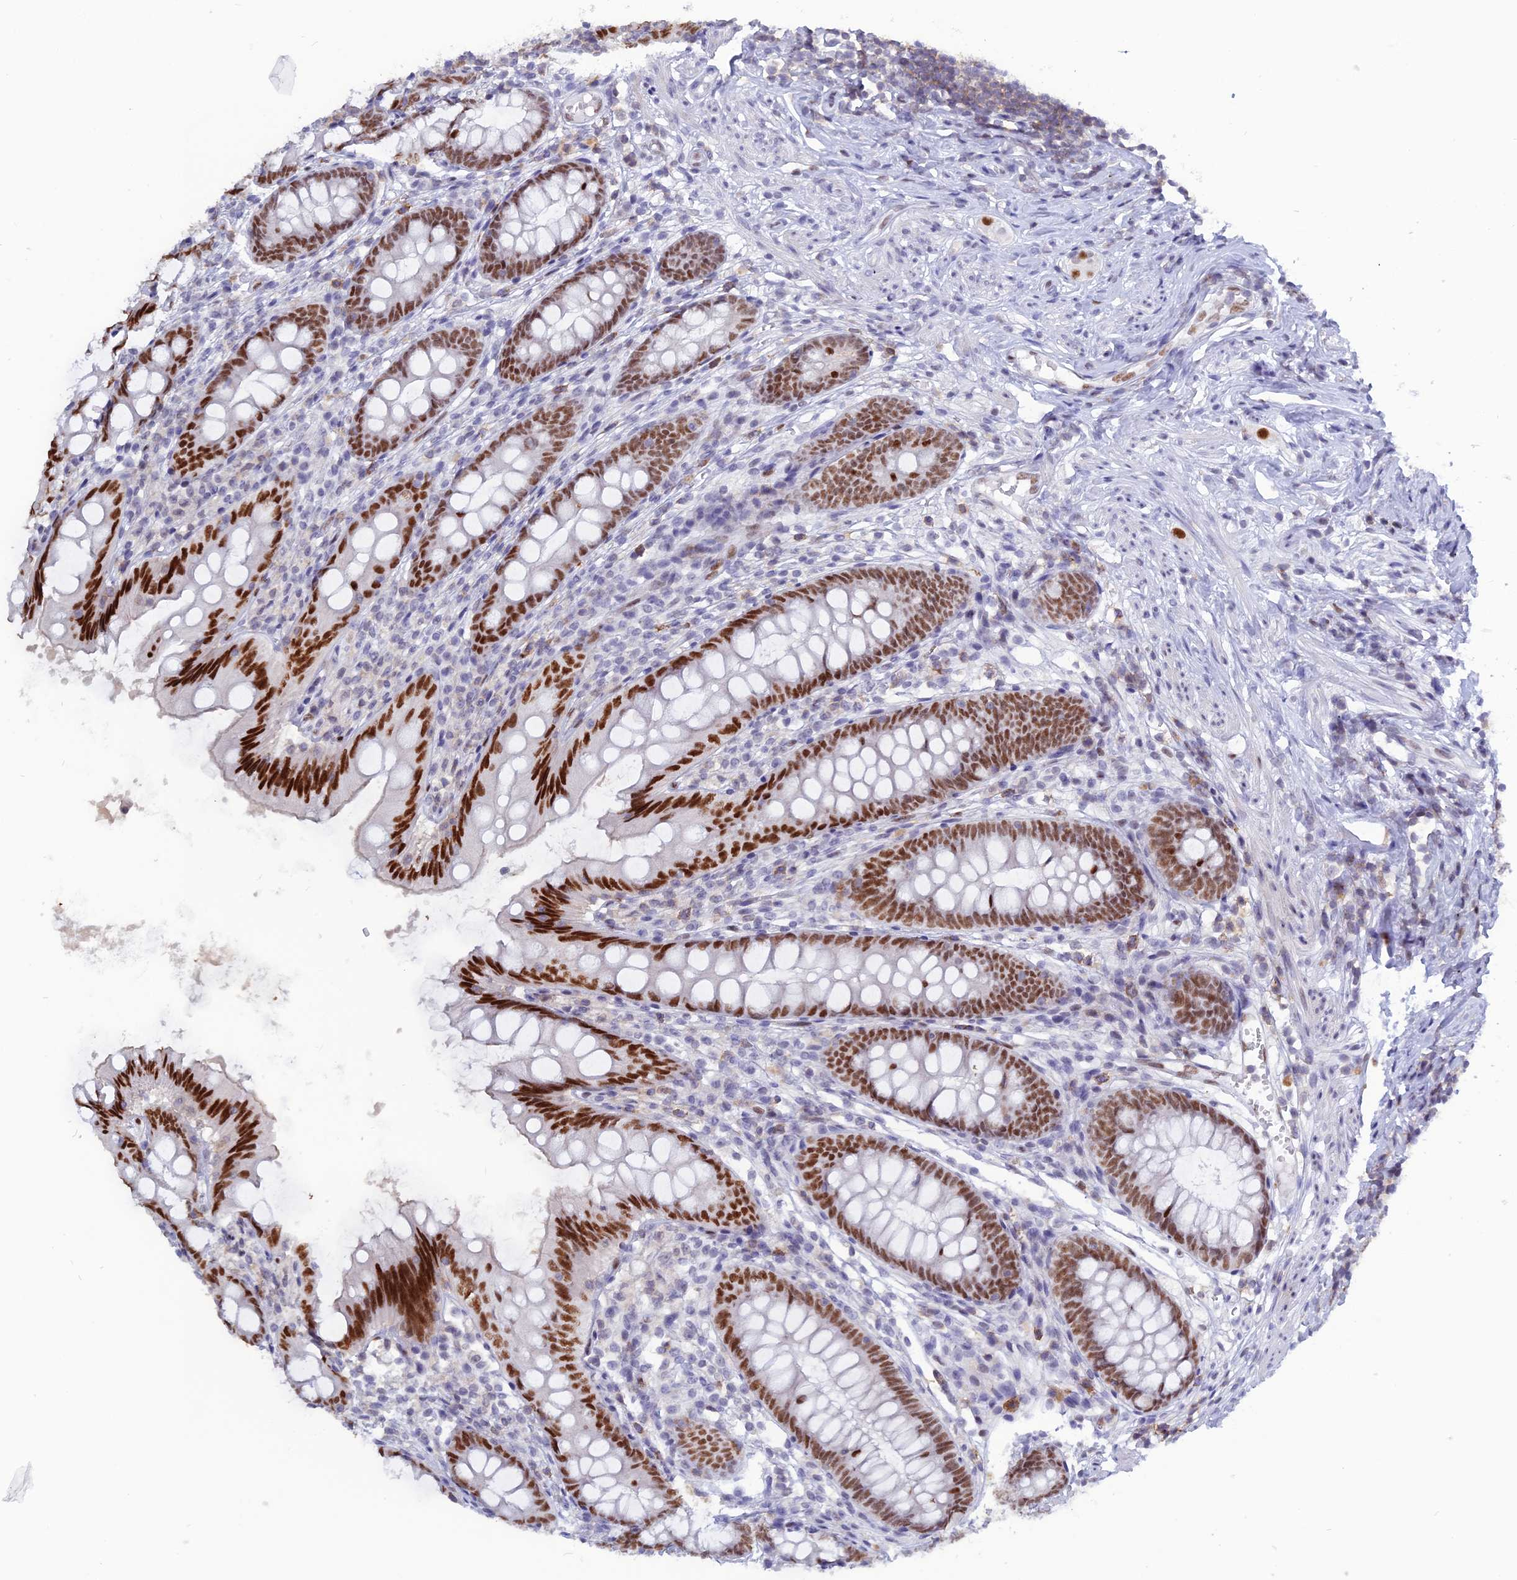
{"staining": {"intensity": "strong", "quantity": ">75%", "location": "nuclear"}, "tissue": "appendix", "cell_type": "Glandular cells", "image_type": "normal", "snomed": [{"axis": "morphology", "description": "Normal tissue, NOS"}, {"axis": "topography", "description": "Appendix"}], "caption": "Protein staining reveals strong nuclear staining in approximately >75% of glandular cells in benign appendix. (Brightfield microscopy of DAB IHC at high magnification).", "gene": "NOL4L", "patient": {"sex": "female", "age": 51}}